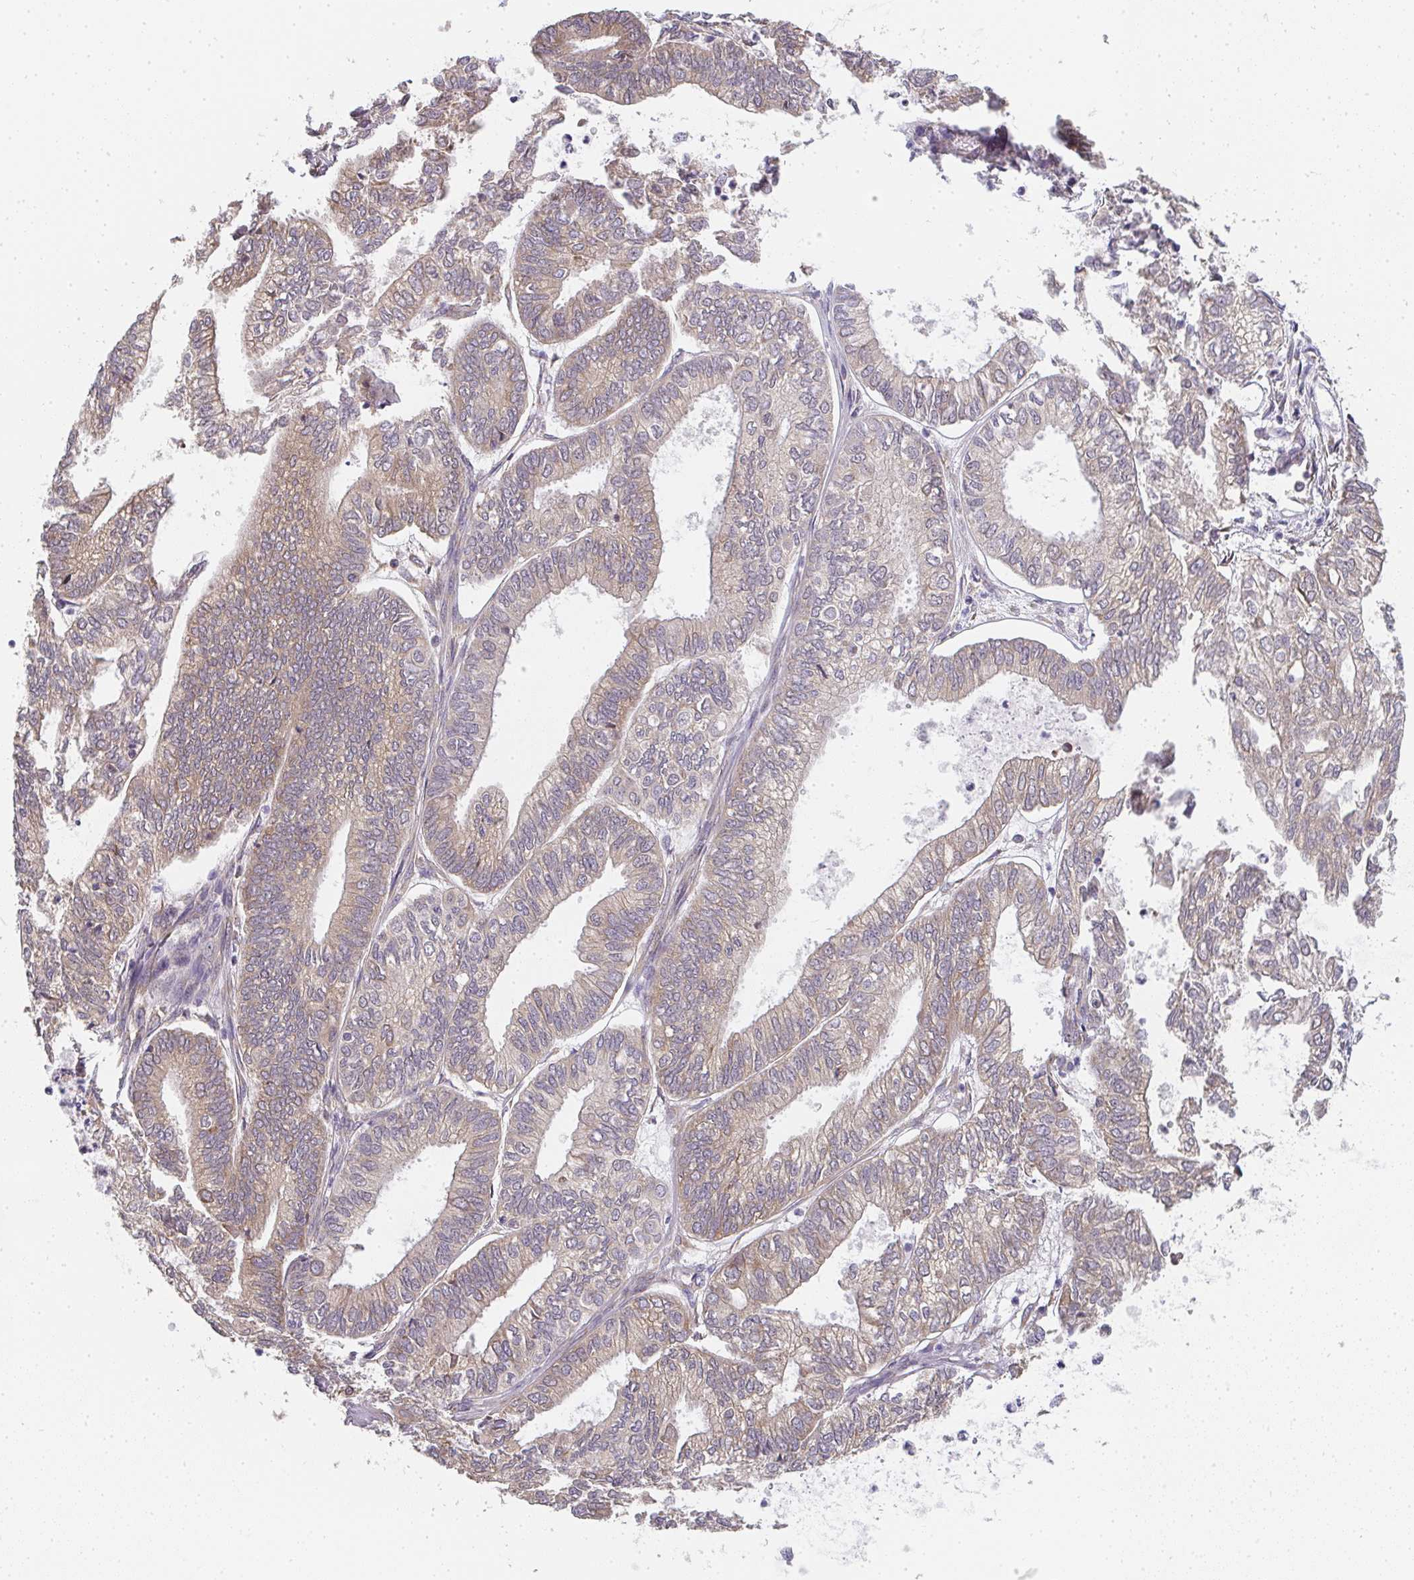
{"staining": {"intensity": "moderate", "quantity": ">75%", "location": "cytoplasmic/membranous"}, "tissue": "ovarian cancer", "cell_type": "Tumor cells", "image_type": "cancer", "snomed": [{"axis": "morphology", "description": "Carcinoma, endometroid"}, {"axis": "topography", "description": "Ovary"}], "caption": "Immunohistochemistry (IHC) image of neoplastic tissue: human ovarian cancer stained using immunohistochemistry (IHC) shows medium levels of moderate protein expression localized specifically in the cytoplasmic/membranous of tumor cells, appearing as a cytoplasmic/membranous brown color.", "gene": "SLC35B3", "patient": {"sex": "female", "age": 64}}